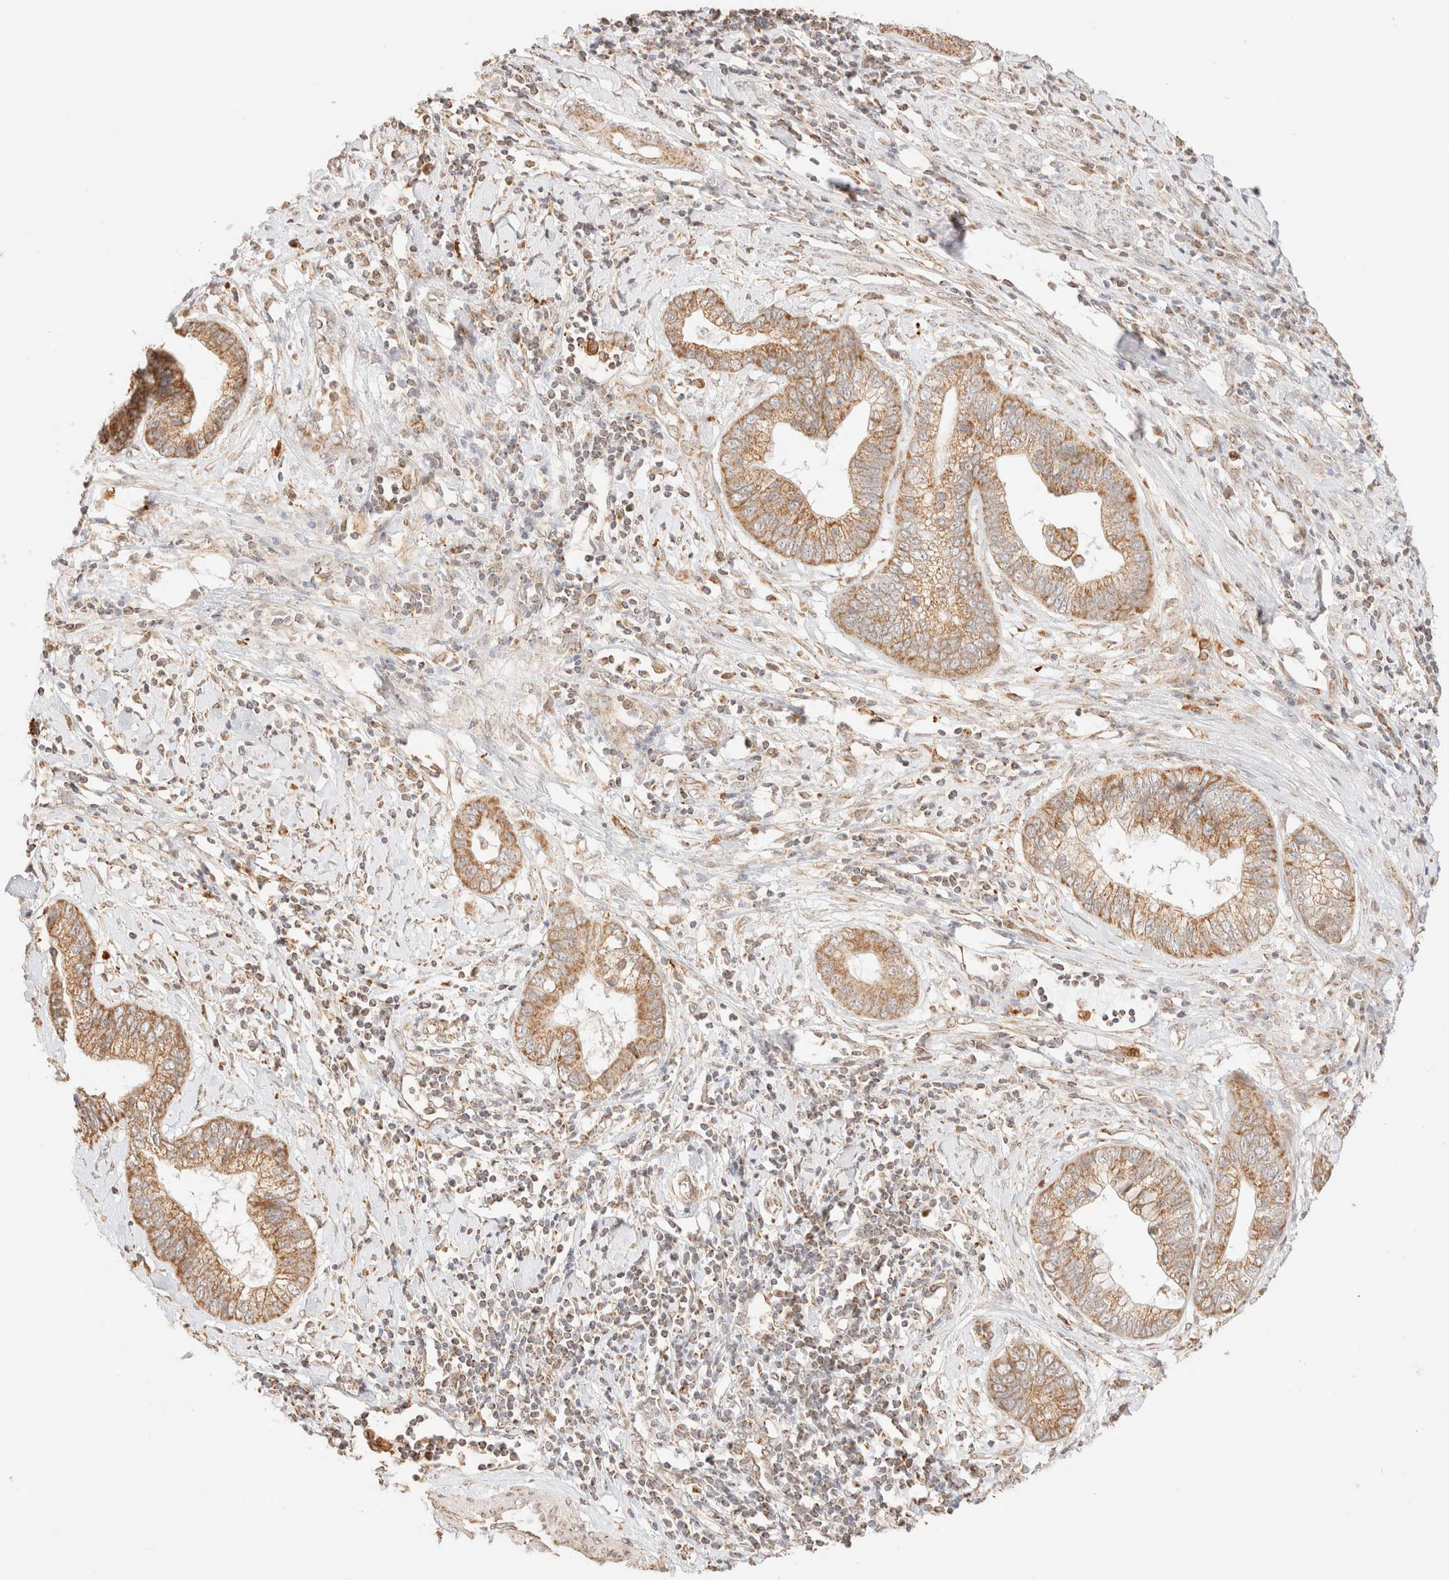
{"staining": {"intensity": "moderate", "quantity": ">75%", "location": "cytoplasmic/membranous"}, "tissue": "cervical cancer", "cell_type": "Tumor cells", "image_type": "cancer", "snomed": [{"axis": "morphology", "description": "Adenocarcinoma, NOS"}, {"axis": "topography", "description": "Cervix"}], "caption": "Brown immunohistochemical staining in human cervical cancer reveals moderate cytoplasmic/membranous expression in approximately >75% of tumor cells.", "gene": "TACO1", "patient": {"sex": "female", "age": 44}}